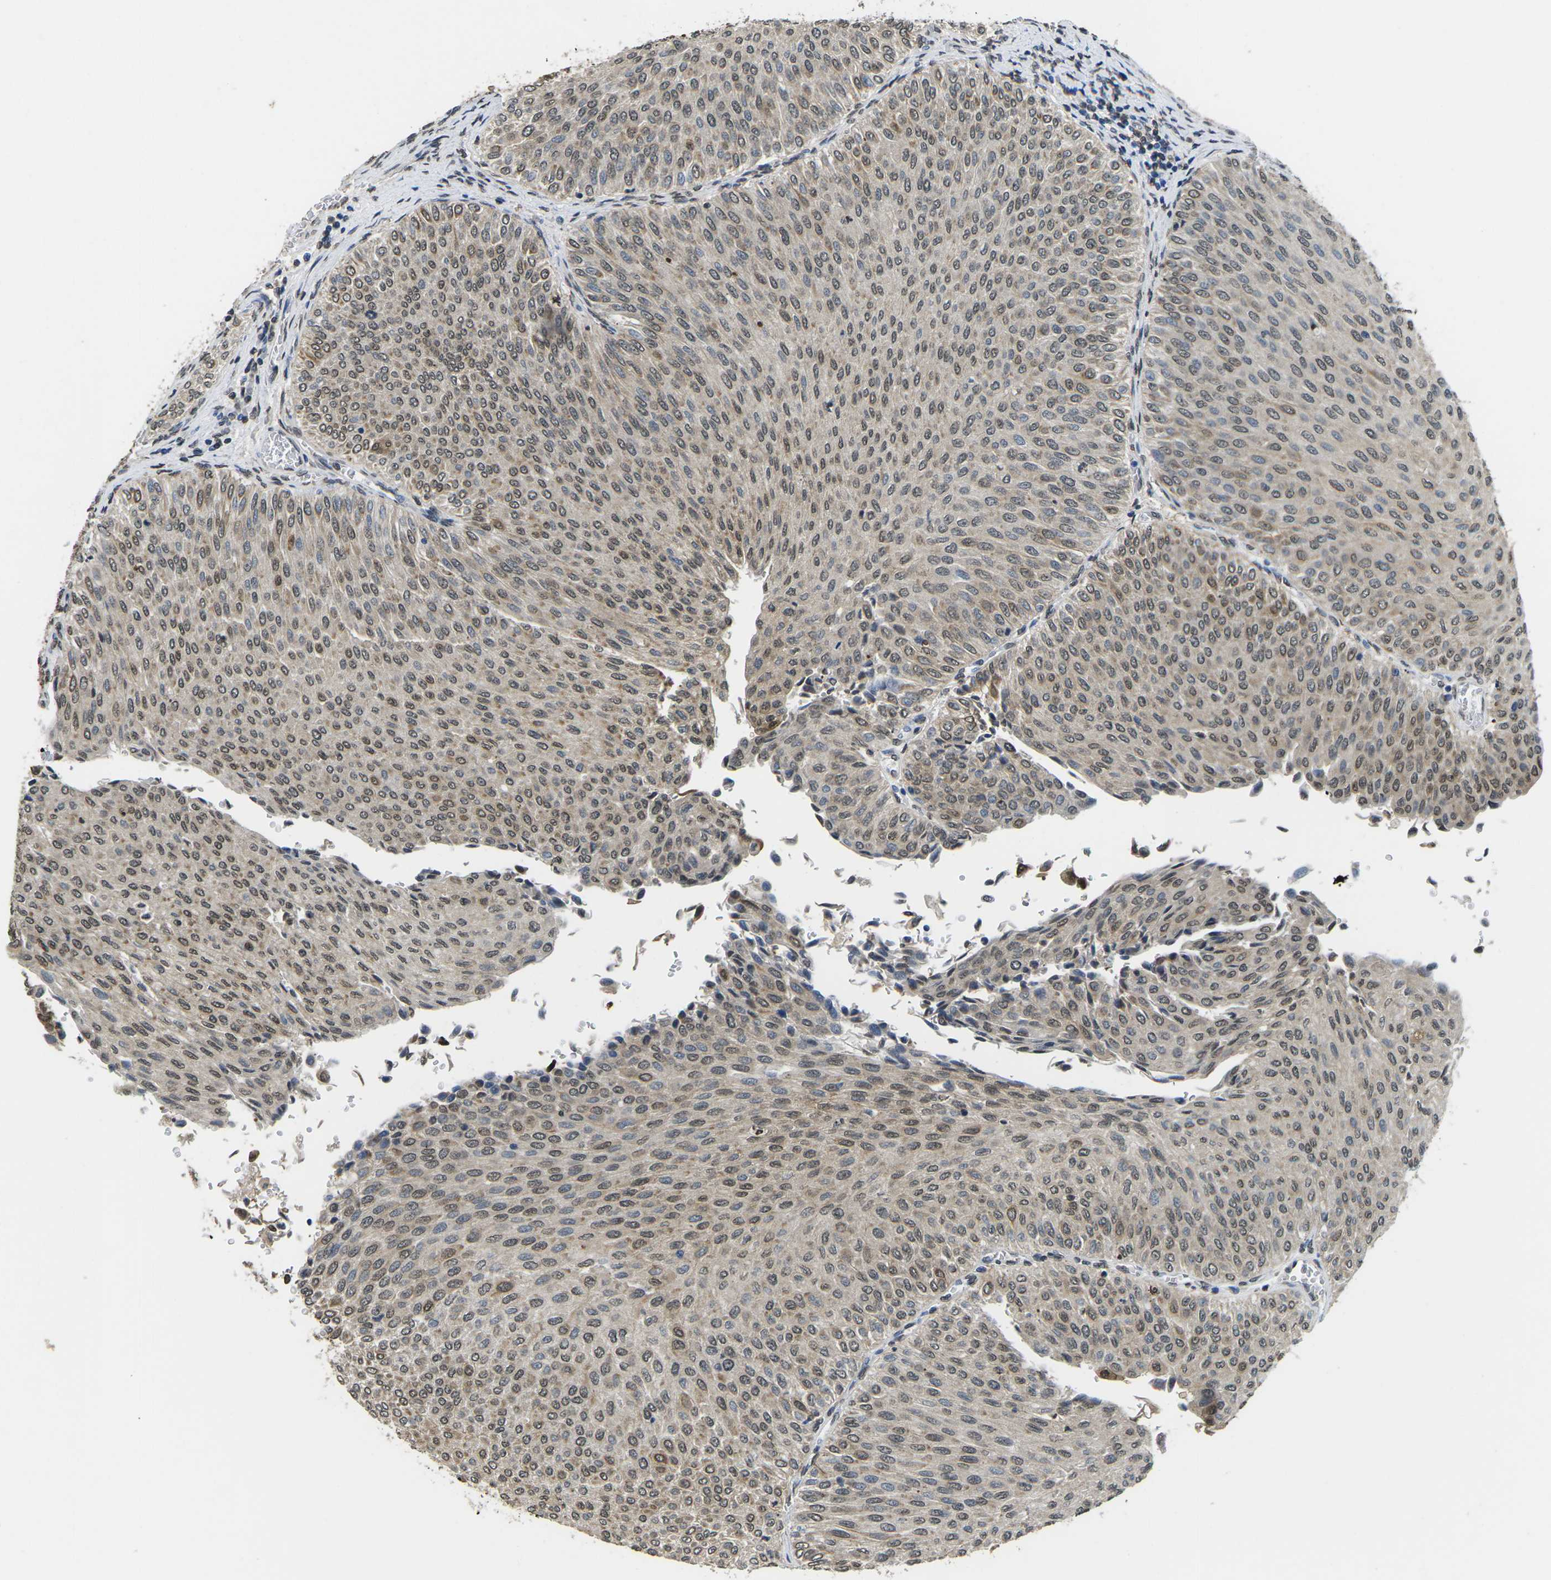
{"staining": {"intensity": "weak", "quantity": ">75%", "location": "nuclear"}, "tissue": "urothelial cancer", "cell_type": "Tumor cells", "image_type": "cancer", "snomed": [{"axis": "morphology", "description": "Urothelial carcinoma, Low grade"}, {"axis": "topography", "description": "Urinary bladder"}], "caption": "Urothelial cancer stained with a brown dye shows weak nuclear positive expression in approximately >75% of tumor cells.", "gene": "SCNN1B", "patient": {"sex": "male", "age": 78}}